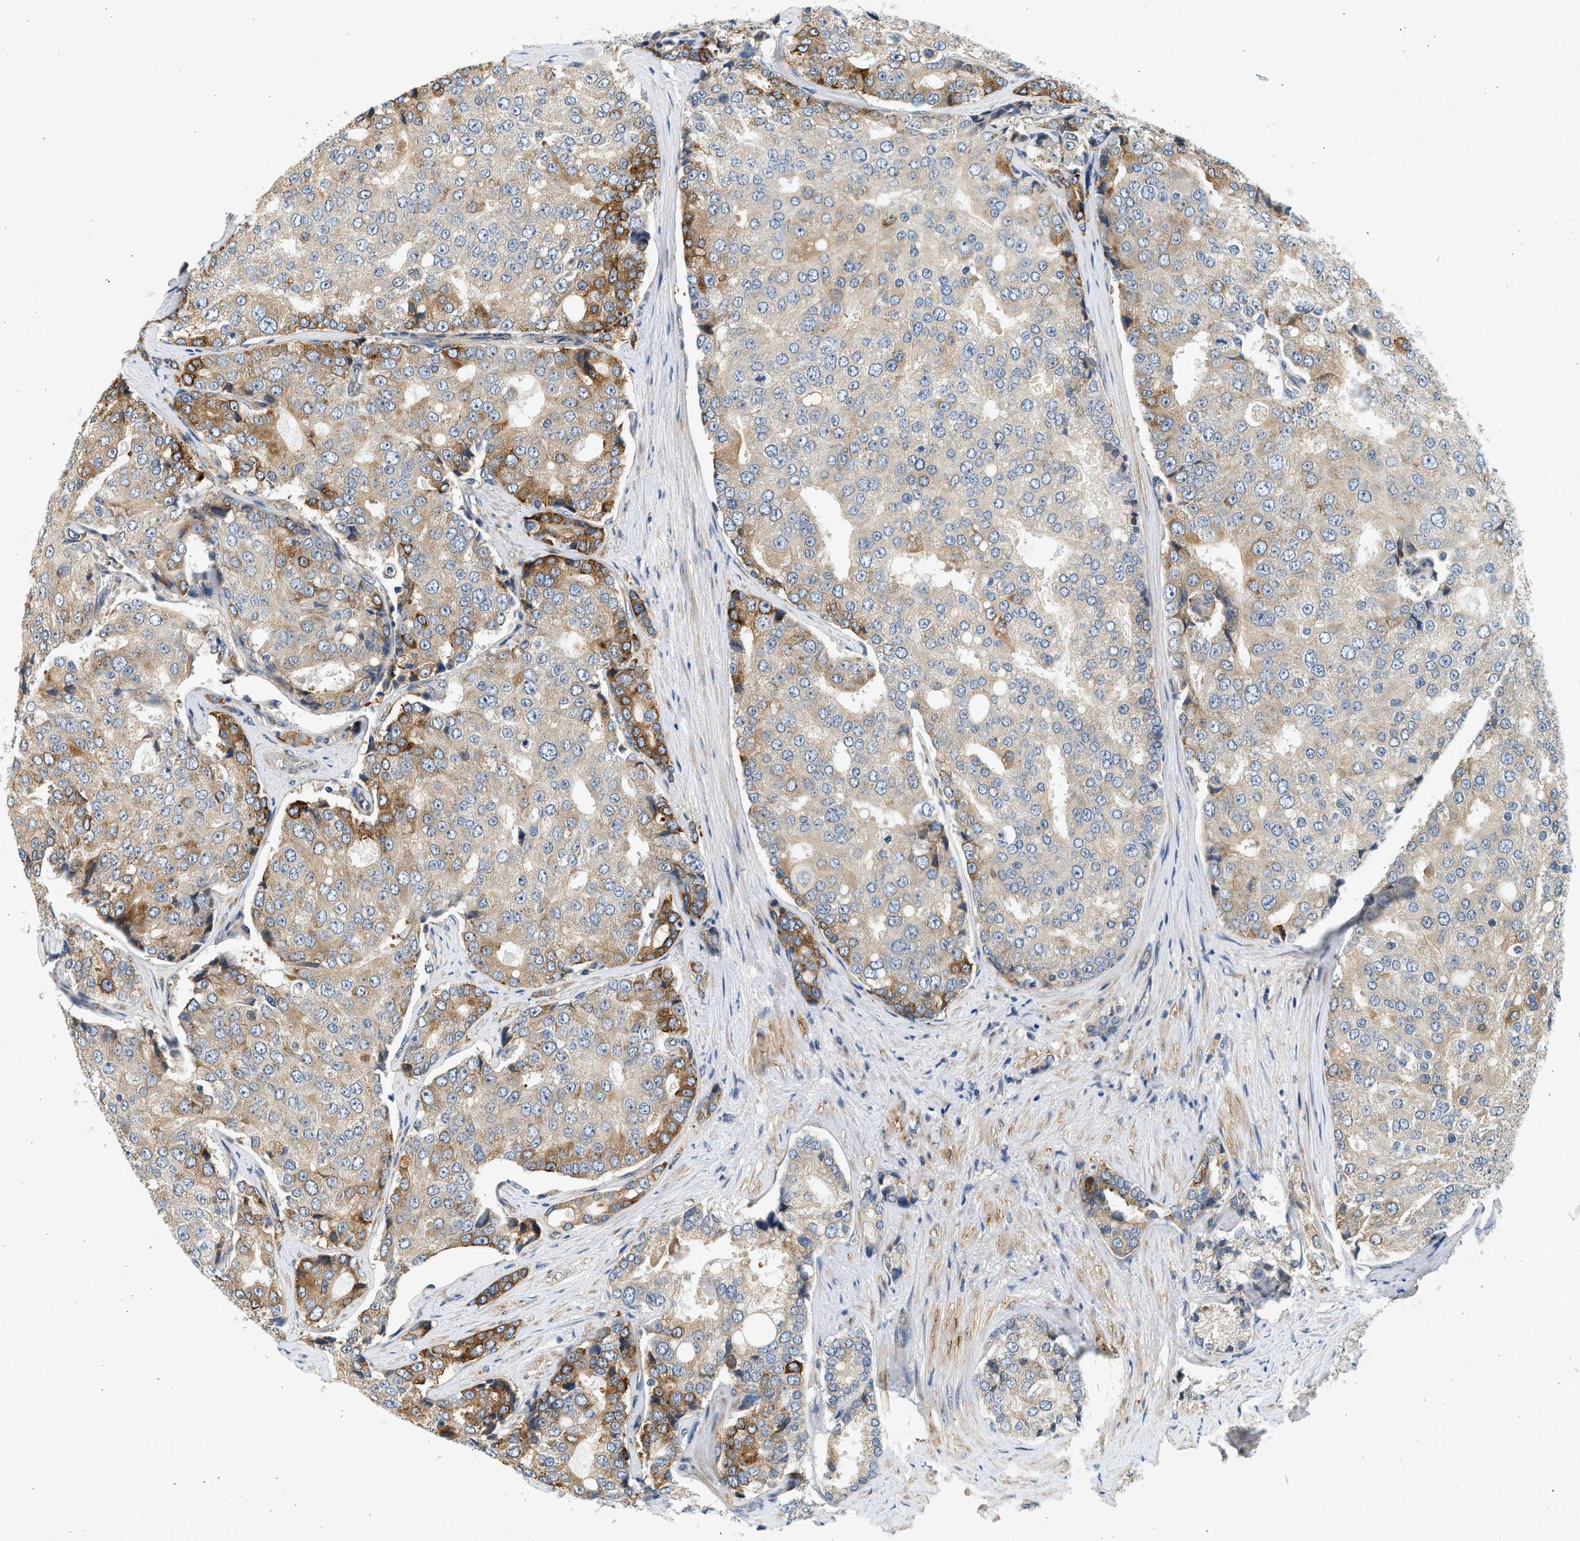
{"staining": {"intensity": "moderate", "quantity": "25%-75%", "location": "cytoplasmic/membranous"}, "tissue": "prostate cancer", "cell_type": "Tumor cells", "image_type": "cancer", "snomed": [{"axis": "morphology", "description": "Adenocarcinoma, High grade"}, {"axis": "topography", "description": "Prostate"}], "caption": "A photomicrograph of prostate cancer stained for a protein exhibits moderate cytoplasmic/membranous brown staining in tumor cells. The staining is performed using DAB (3,3'-diaminobenzidine) brown chromogen to label protein expression. The nuclei are counter-stained blue using hematoxylin.", "gene": "KDELR2", "patient": {"sex": "male", "age": 50}}